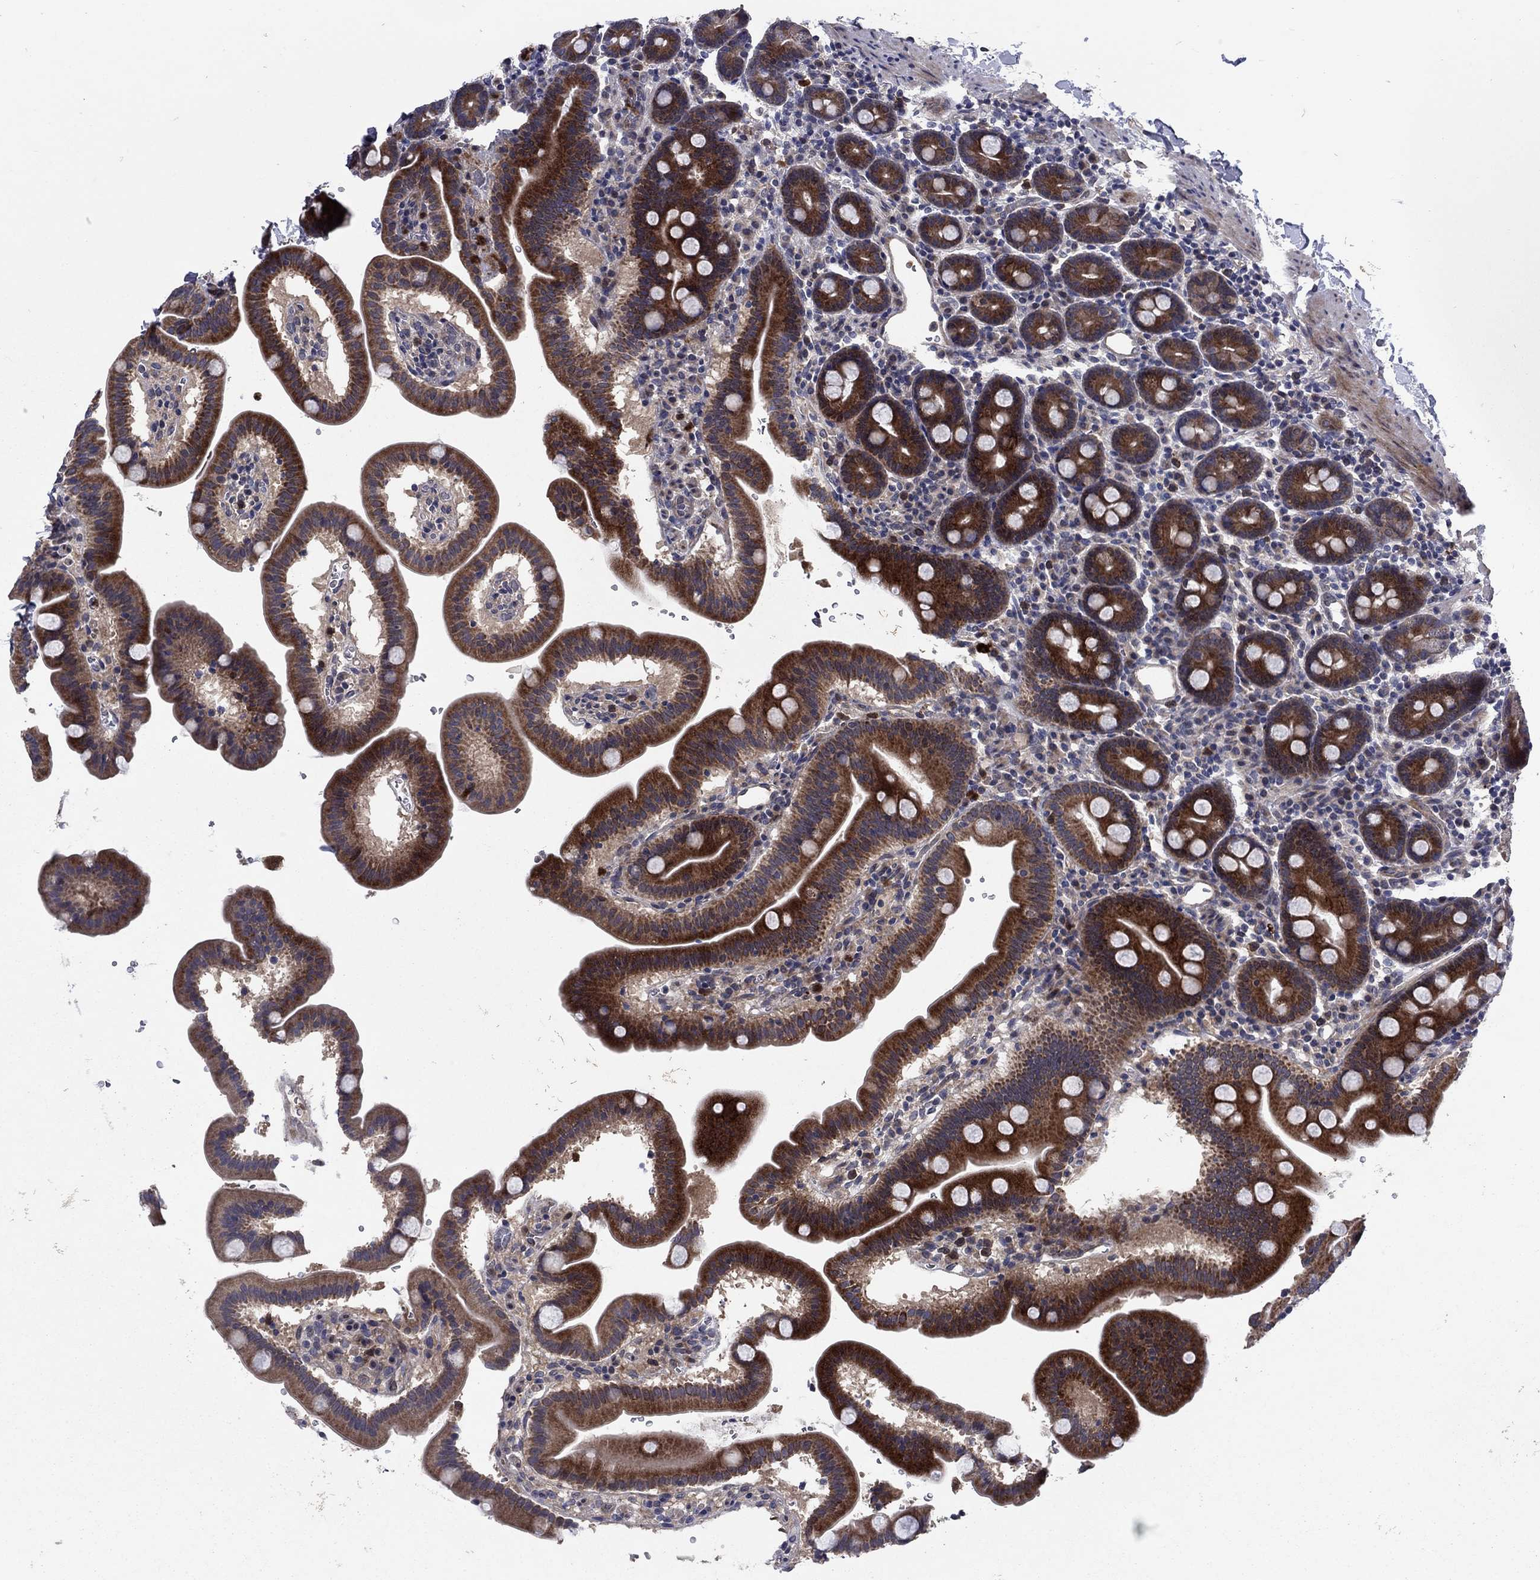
{"staining": {"intensity": "strong", "quantity": ">75%", "location": "cytoplasmic/membranous"}, "tissue": "duodenum", "cell_type": "Glandular cells", "image_type": "normal", "snomed": [{"axis": "morphology", "description": "Normal tissue, NOS"}, {"axis": "topography", "description": "Duodenum"}], "caption": "Duodenum stained with immunohistochemistry displays strong cytoplasmic/membranous expression in approximately >75% of glandular cells.", "gene": "MSRB1", "patient": {"sex": "male", "age": 59}}